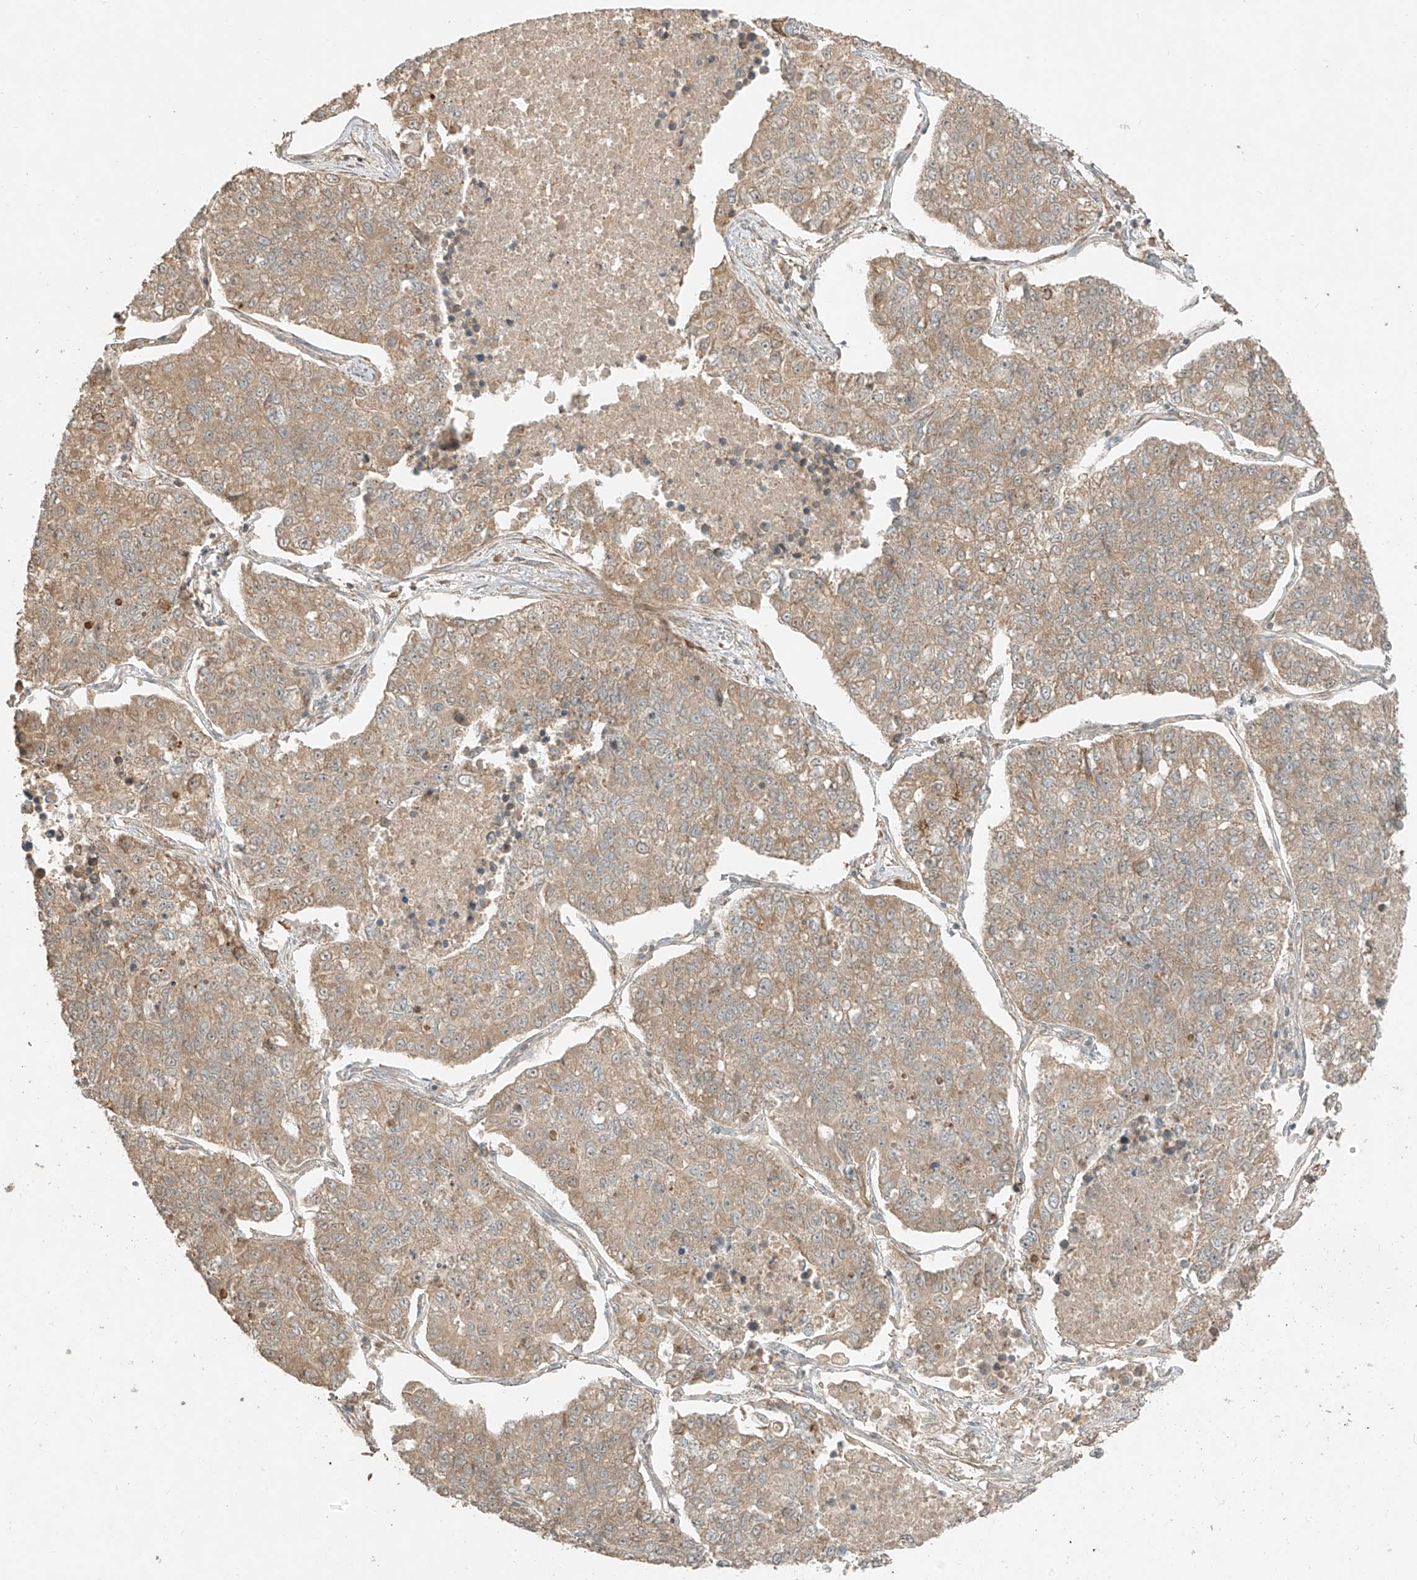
{"staining": {"intensity": "weak", "quantity": ">75%", "location": "cytoplasmic/membranous"}, "tissue": "lung cancer", "cell_type": "Tumor cells", "image_type": "cancer", "snomed": [{"axis": "morphology", "description": "Adenocarcinoma, NOS"}, {"axis": "topography", "description": "Lung"}], "caption": "This image demonstrates immunohistochemistry (IHC) staining of human lung adenocarcinoma, with low weak cytoplasmic/membranous staining in approximately >75% of tumor cells.", "gene": "ANKZF1", "patient": {"sex": "male", "age": 49}}